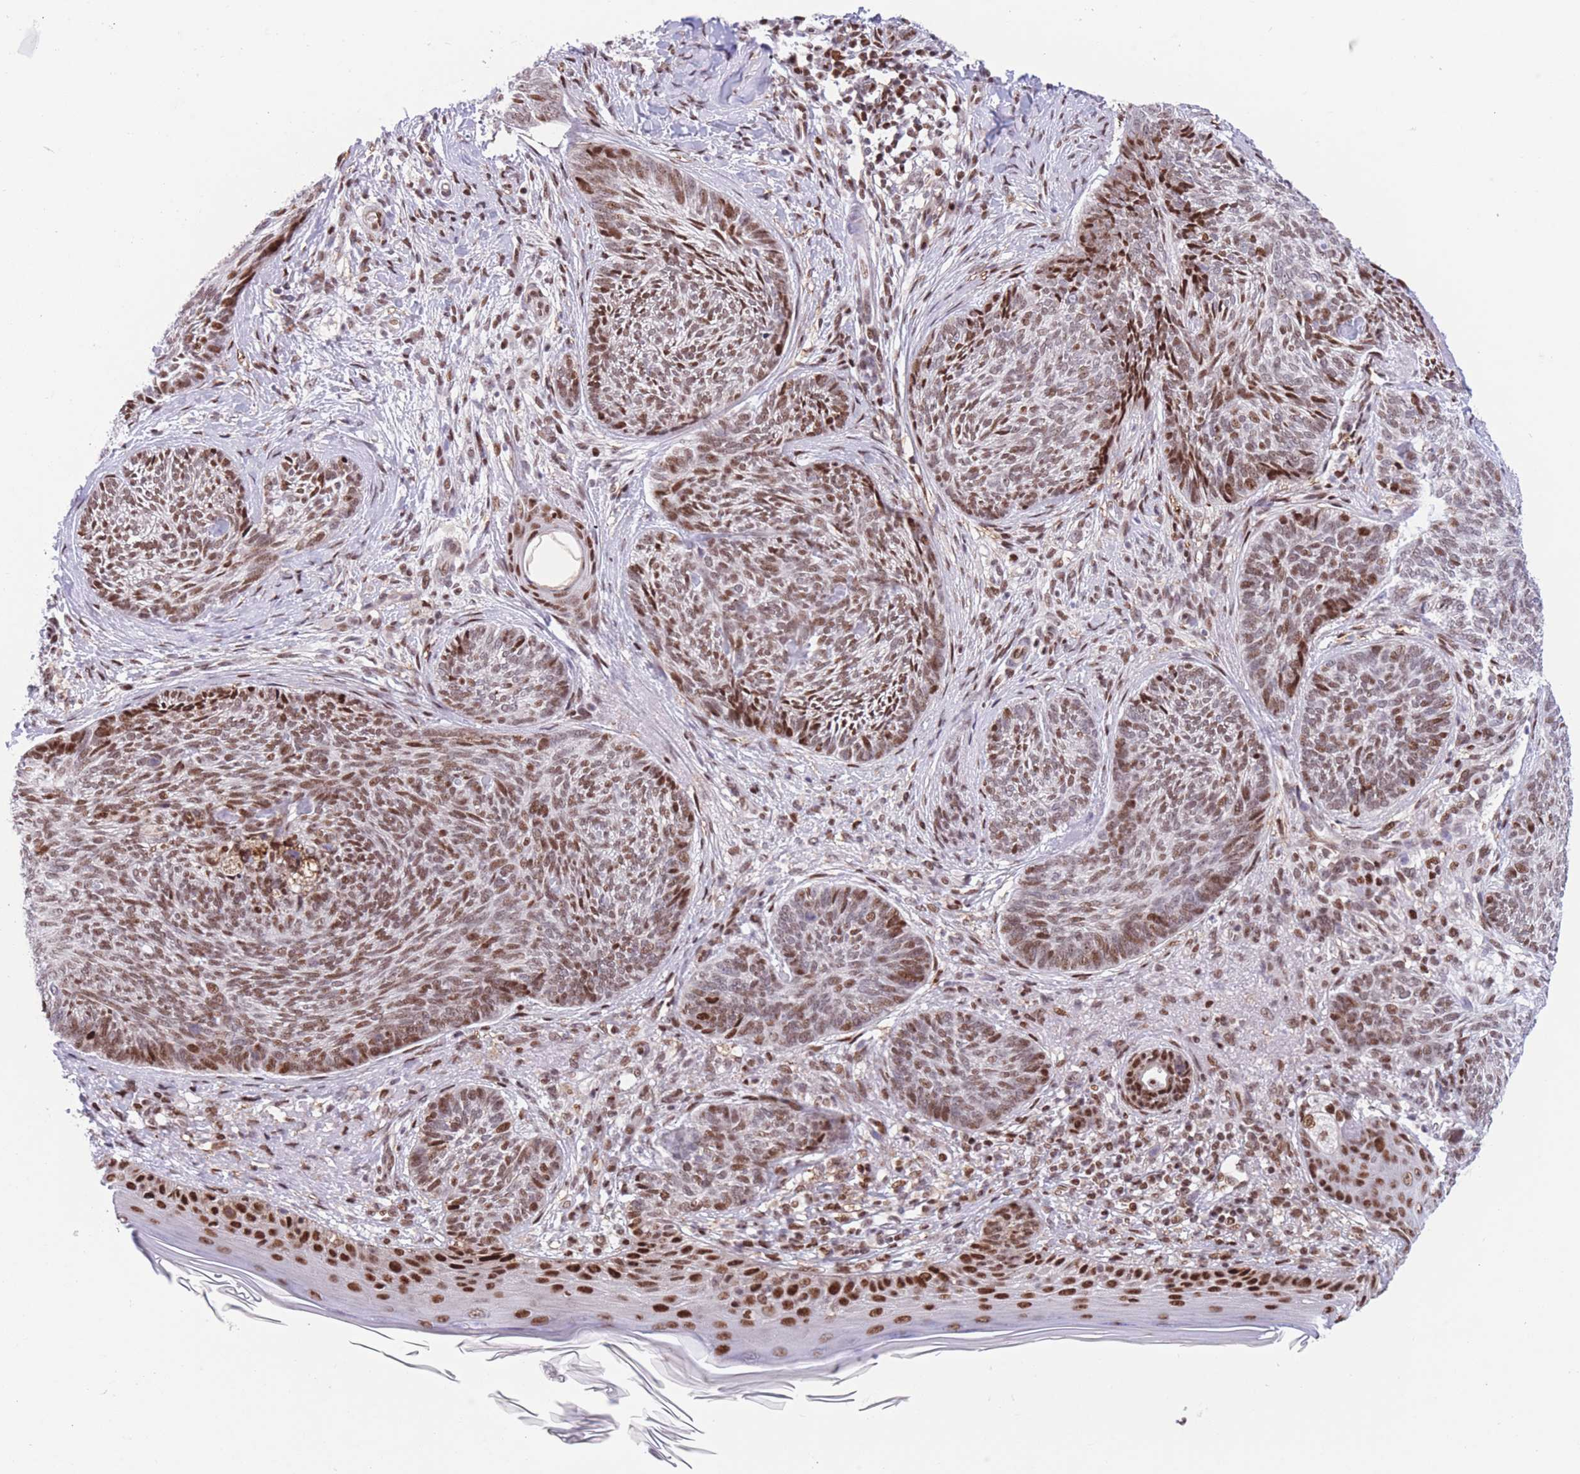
{"staining": {"intensity": "moderate", "quantity": ">75%", "location": "nuclear"}, "tissue": "skin cancer", "cell_type": "Tumor cells", "image_type": "cancer", "snomed": [{"axis": "morphology", "description": "Basal cell carcinoma"}, {"axis": "topography", "description": "Skin"}], "caption": "IHC (DAB (3,3'-diaminobenzidine)) staining of human skin cancer (basal cell carcinoma) demonstrates moderate nuclear protein staining in approximately >75% of tumor cells.", "gene": "DNAJC3", "patient": {"sex": "male", "age": 73}}